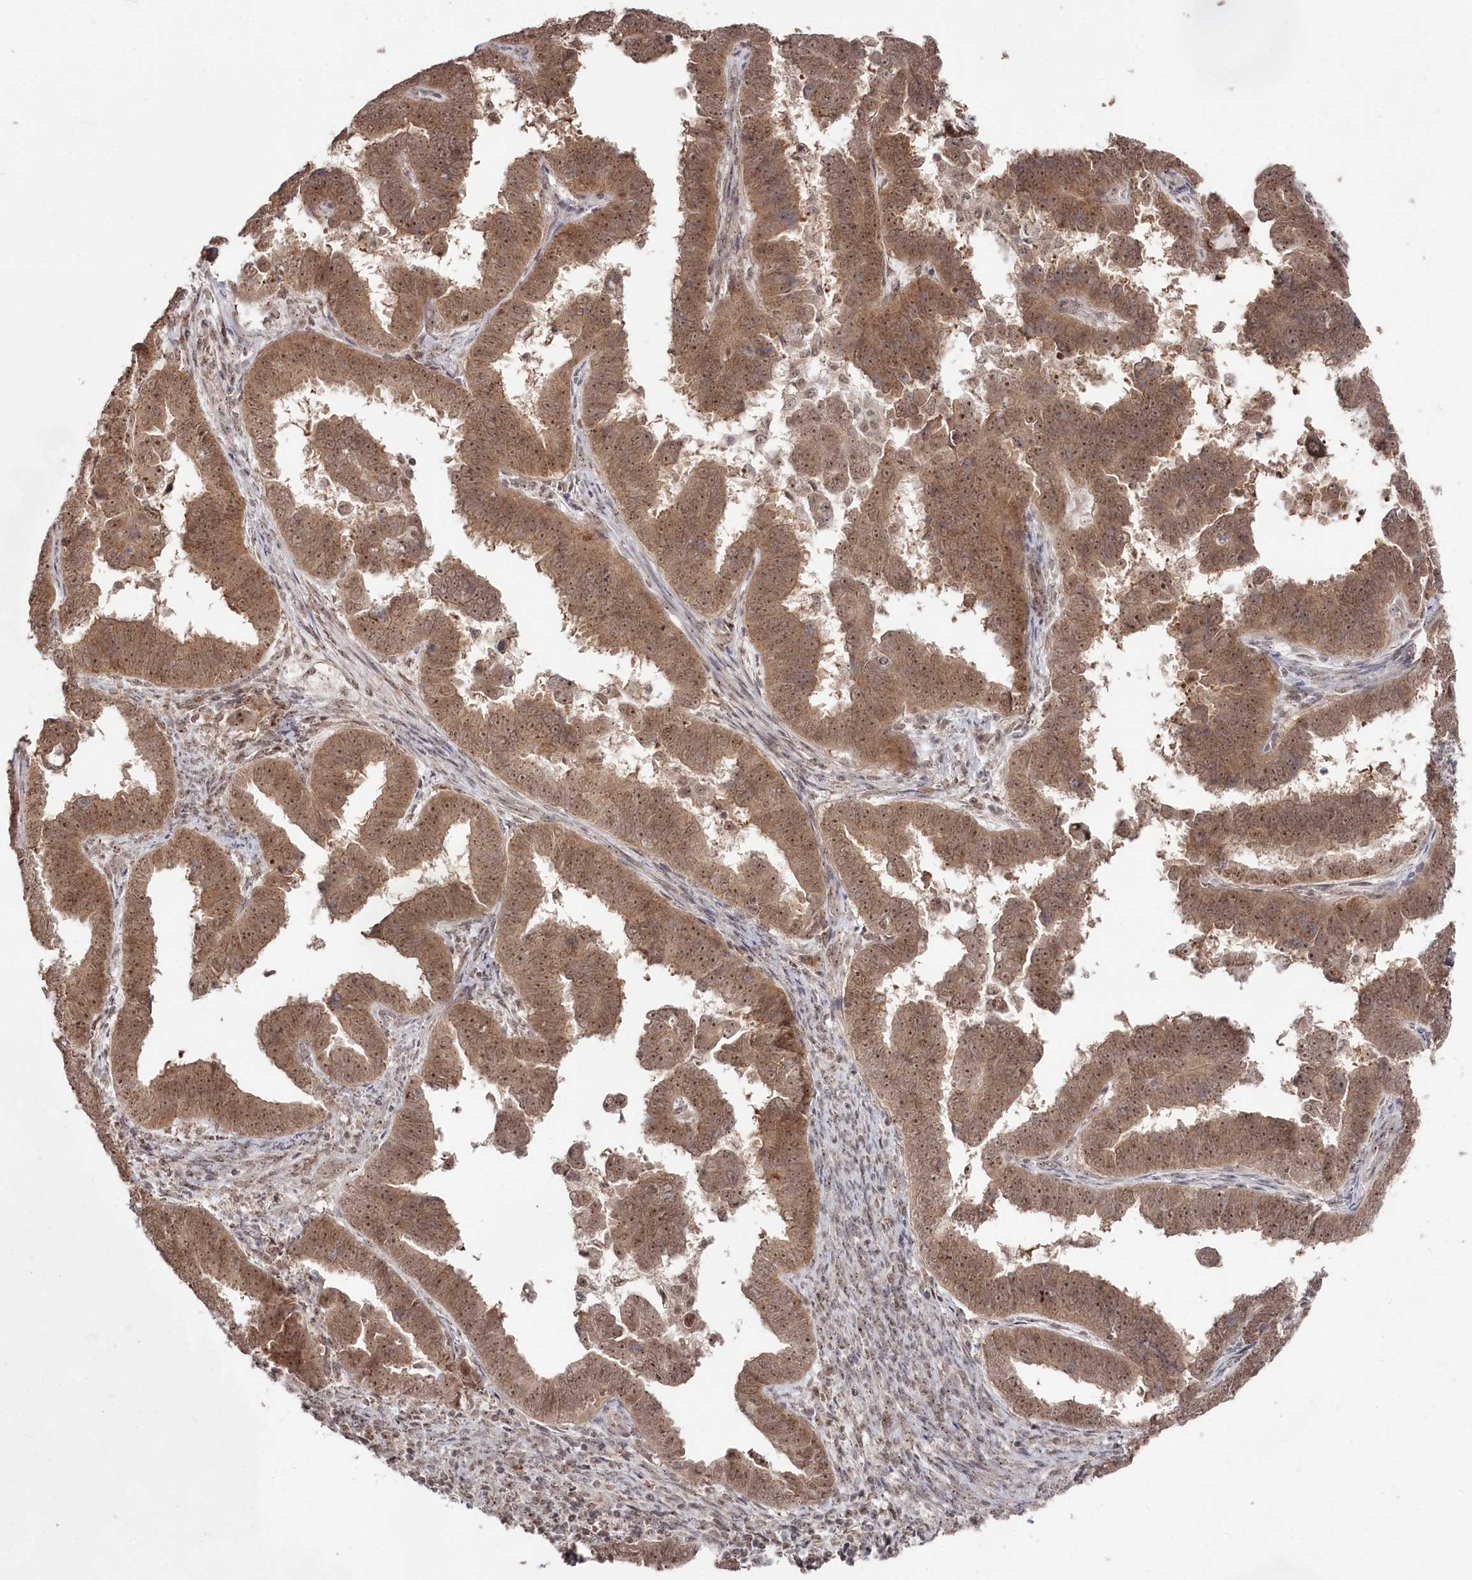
{"staining": {"intensity": "moderate", "quantity": ">75%", "location": "cytoplasmic/membranous,nuclear"}, "tissue": "endometrial cancer", "cell_type": "Tumor cells", "image_type": "cancer", "snomed": [{"axis": "morphology", "description": "Adenocarcinoma, NOS"}, {"axis": "topography", "description": "Endometrium"}], "caption": "Adenocarcinoma (endometrial) stained for a protein (brown) demonstrates moderate cytoplasmic/membranous and nuclear positive positivity in approximately >75% of tumor cells.", "gene": "EXOSC1", "patient": {"sex": "female", "age": 75}}